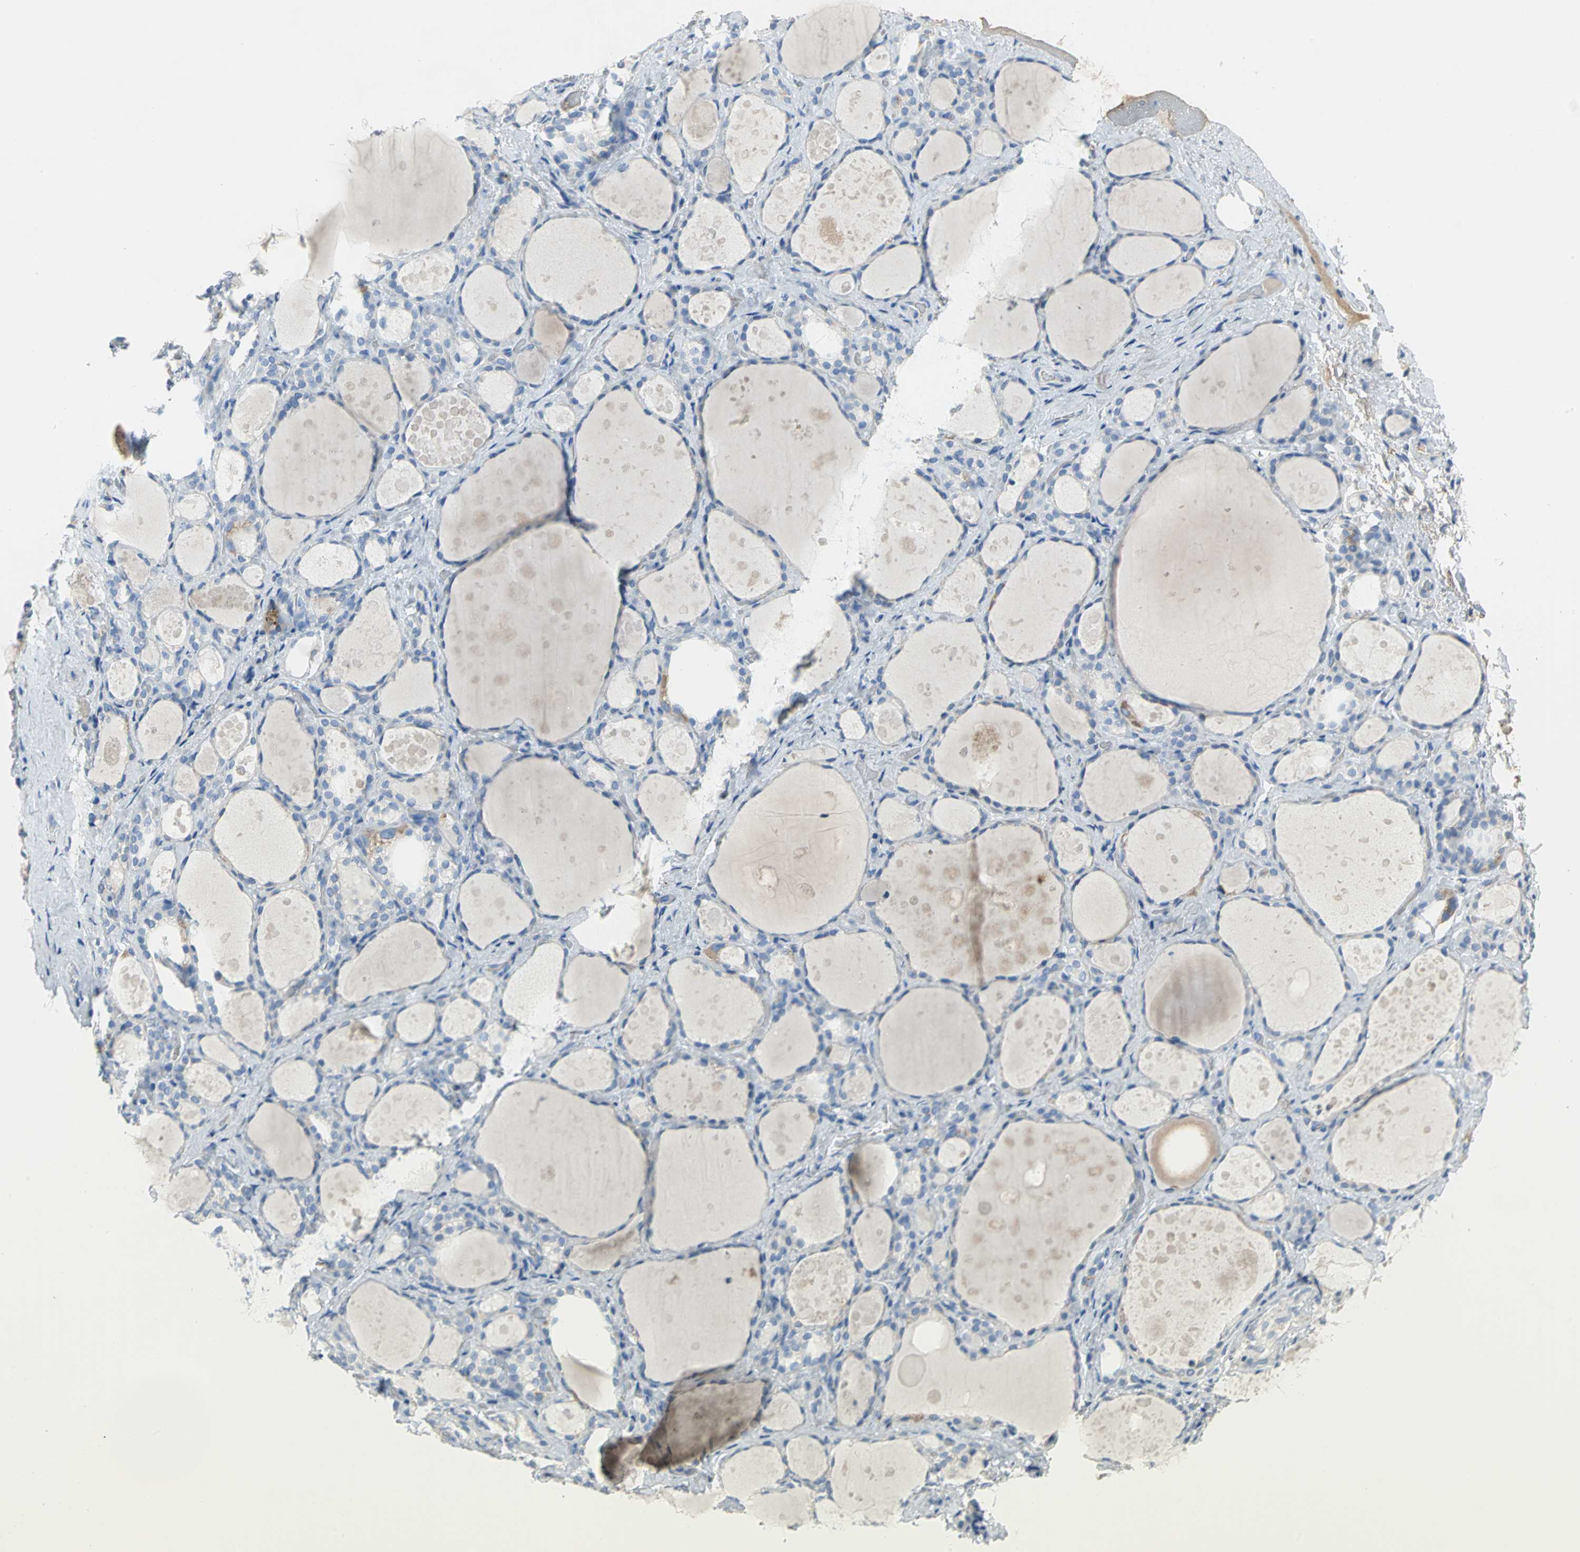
{"staining": {"intensity": "negative", "quantity": "none", "location": "none"}, "tissue": "thyroid gland", "cell_type": "Glandular cells", "image_type": "normal", "snomed": [{"axis": "morphology", "description": "Normal tissue, NOS"}, {"axis": "topography", "description": "Thyroid gland"}], "caption": "This histopathology image is of benign thyroid gland stained with immunohistochemistry (IHC) to label a protein in brown with the nuclei are counter-stained blue. There is no staining in glandular cells. Nuclei are stained in blue.", "gene": "ALOX15", "patient": {"sex": "female", "age": 75}}